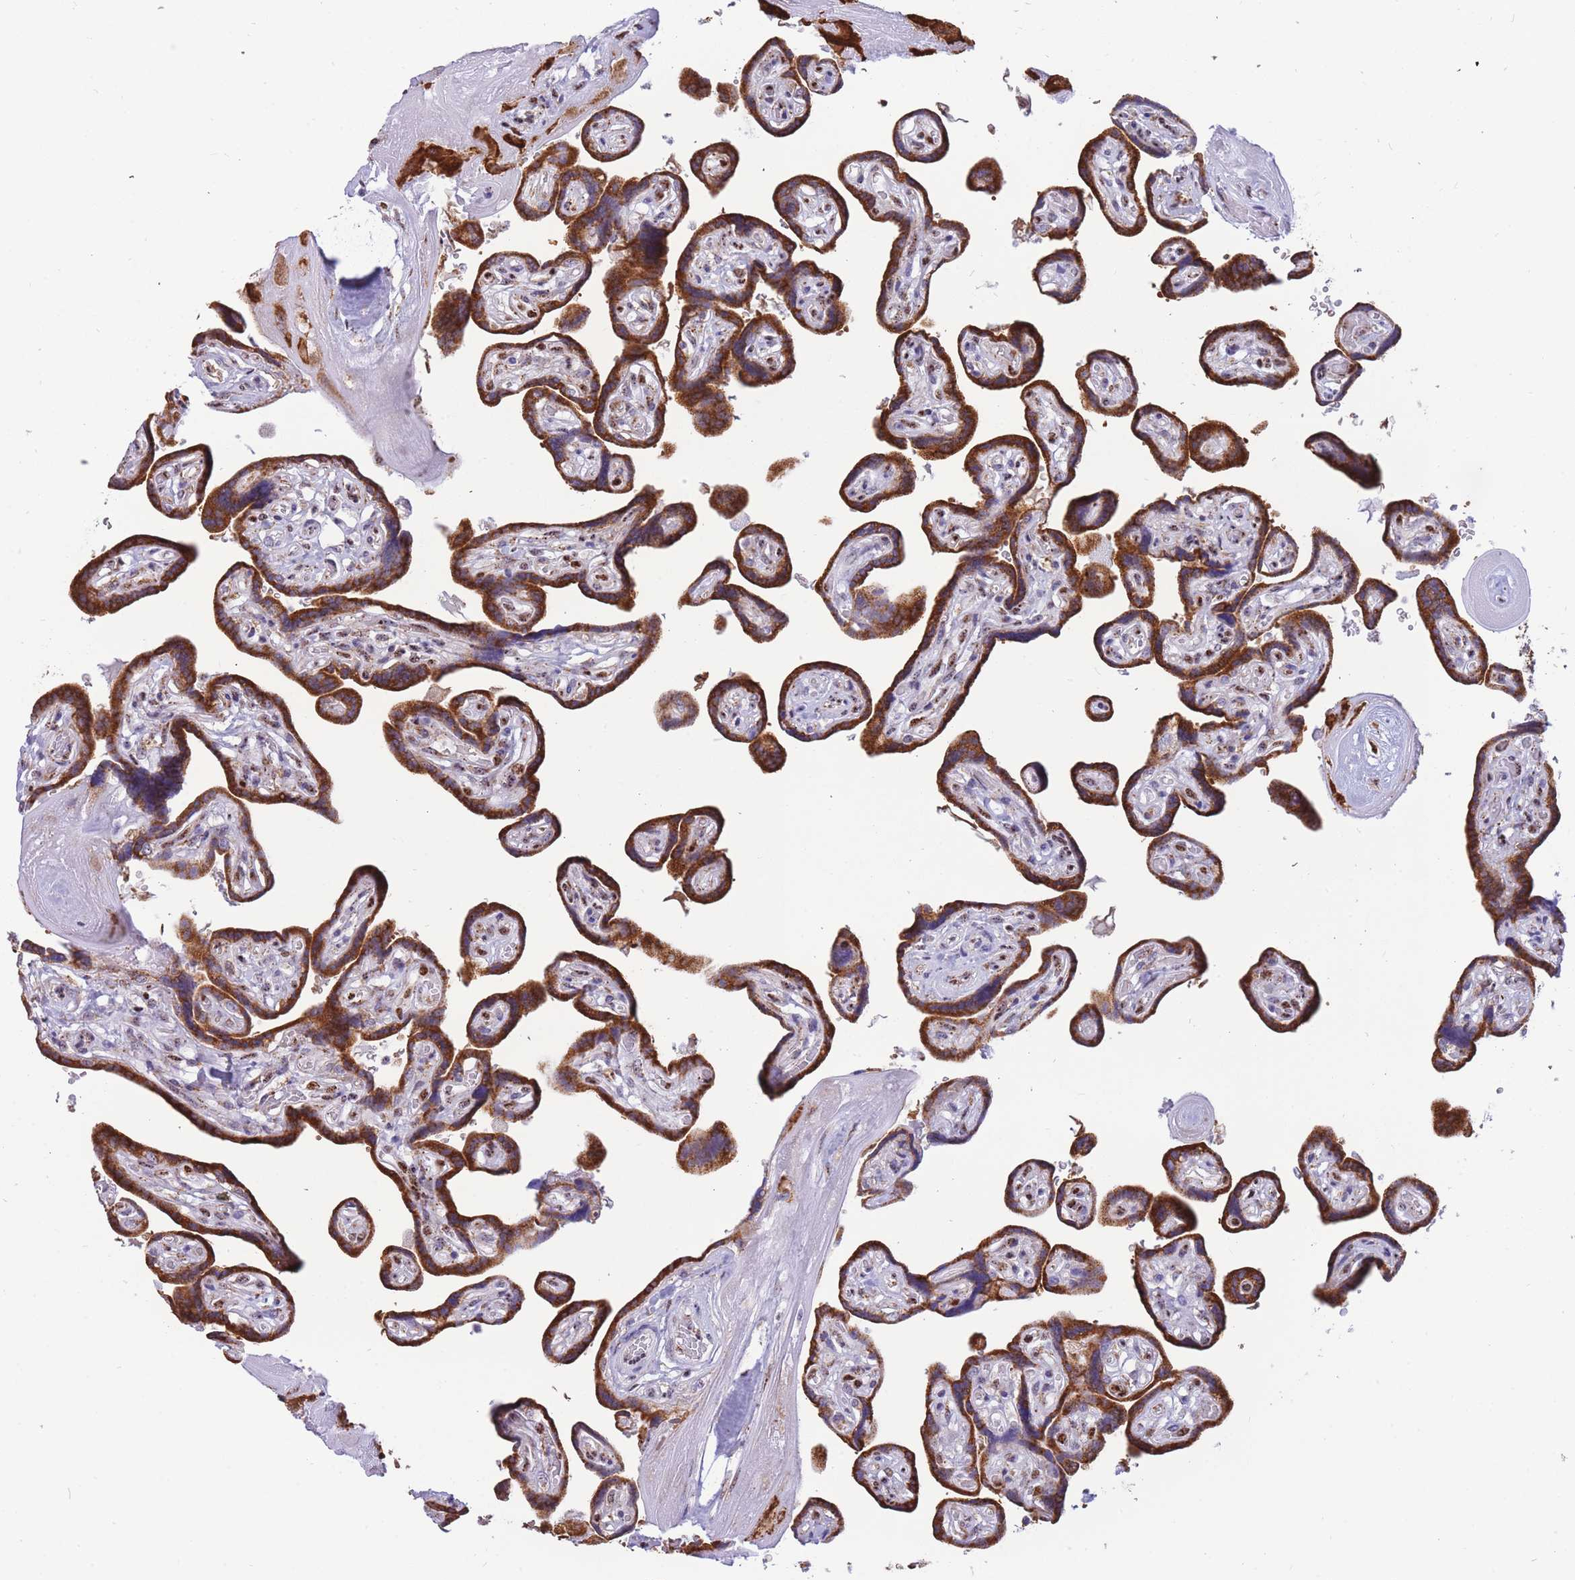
{"staining": {"intensity": "strong", "quantity": ">75%", "location": "cytoplasmic/membranous"}, "tissue": "placenta", "cell_type": "Decidual cells", "image_type": "normal", "snomed": [{"axis": "morphology", "description": "Normal tissue, NOS"}, {"axis": "topography", "description": "Placenta"}], "caption": "DAB immunohistochemical staining of normal placenta exhibits strong cytoplasmic/membranous protein expression in approximately >75% of decidual cells. (DAB = brown stain, brightfield microscopy at high magnification).", "gene": "FAM153A", "patient": {"sex": "female", "age": 32}}